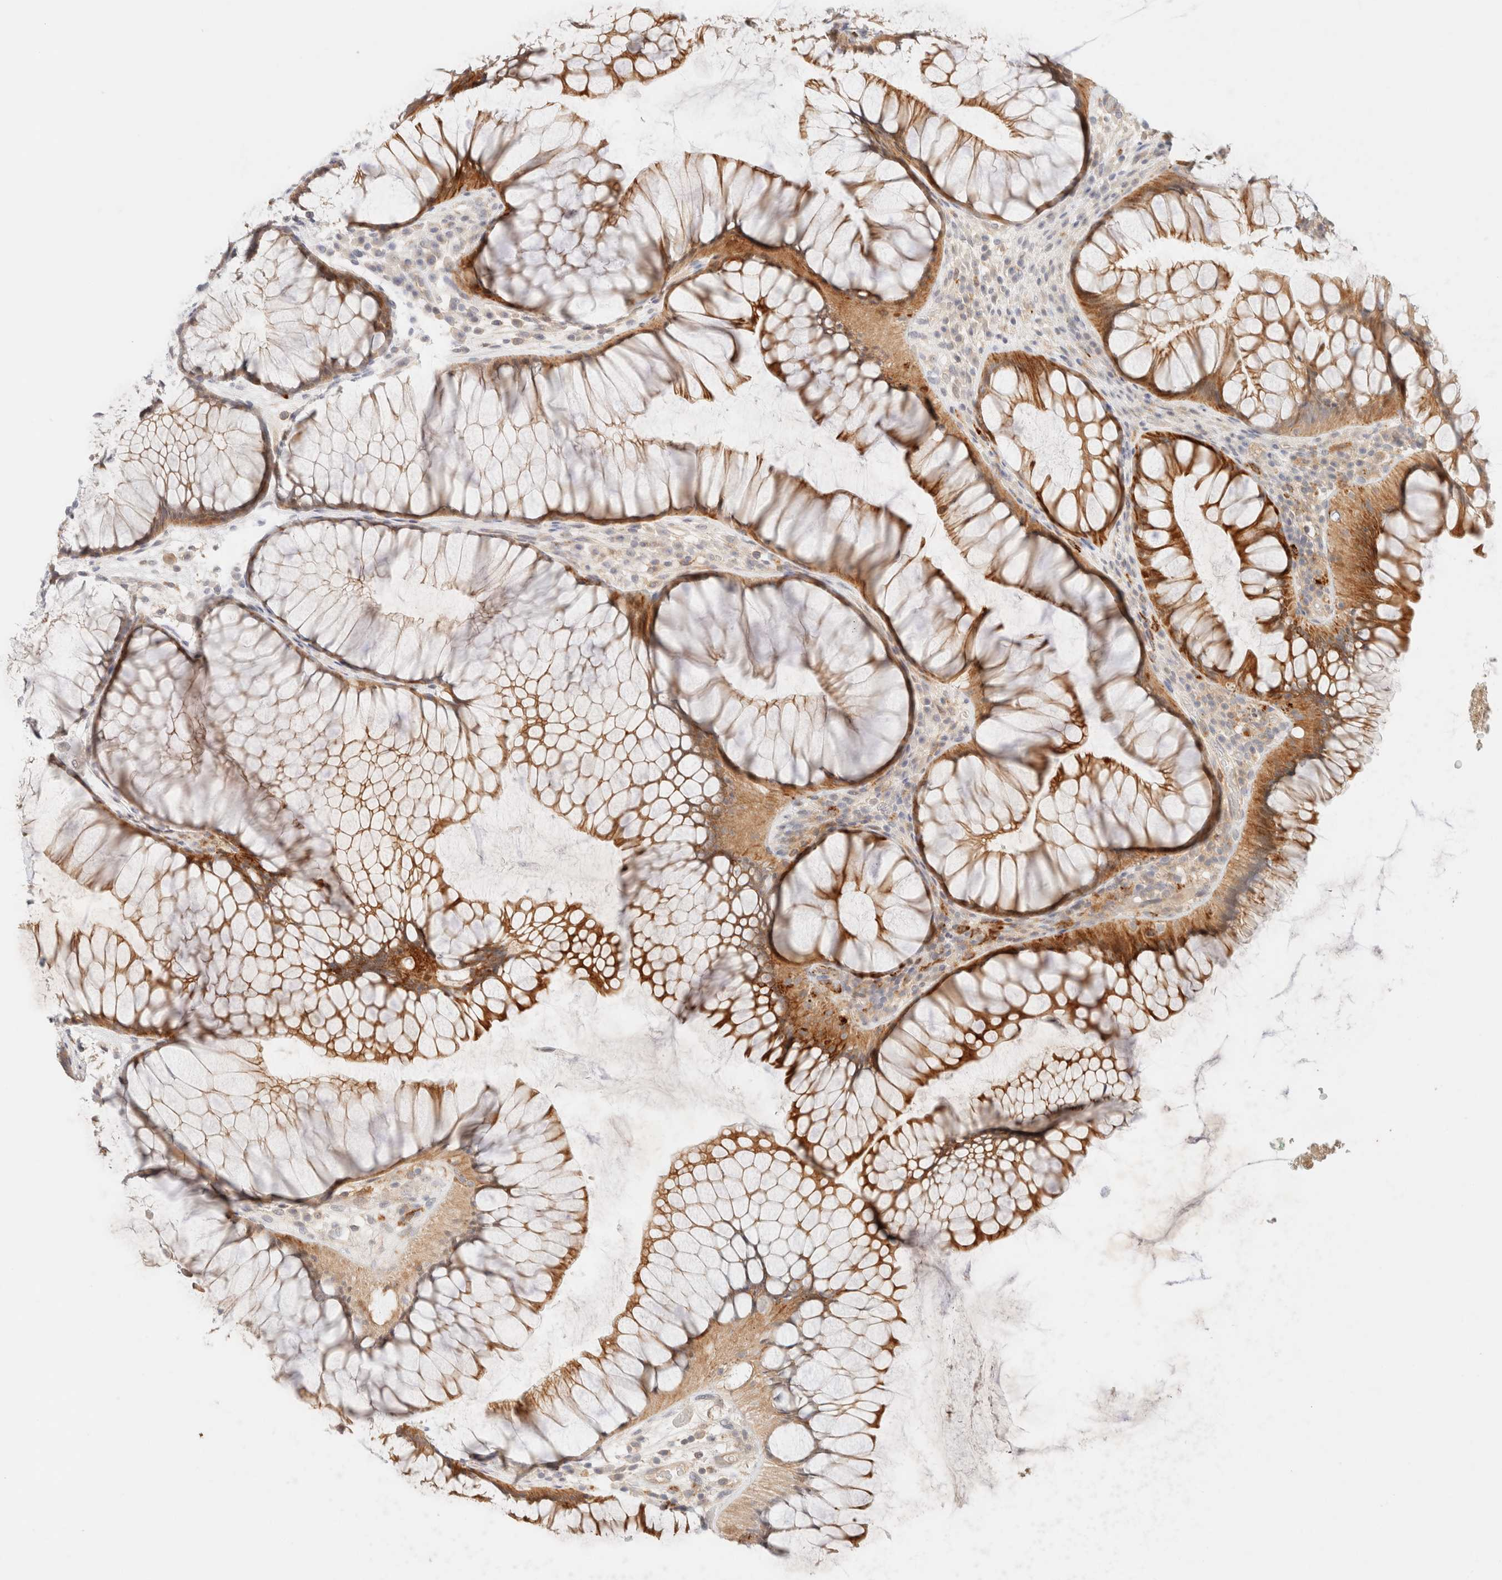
{"staining": {"intensity": "moderate", "quantity": ">75%", "location": "cytoplasmic/membranous"}, "tissue": "rectum", "cell_type": "Glandular cells", "image_type": "normal", "snomed": [{"axis": "morphology", "description": "Normal tissue, NOS"}, {"axis": "topography", "description": "Rectum"}], "caption": "Benign rectum was stained to show a protein in brown. There is medium levels of moderate cytoplasmic/membranous staining in about >75% of glandular cells.", "gene": "SGSM2", "patient": {"sex": "male", "age": 51}}